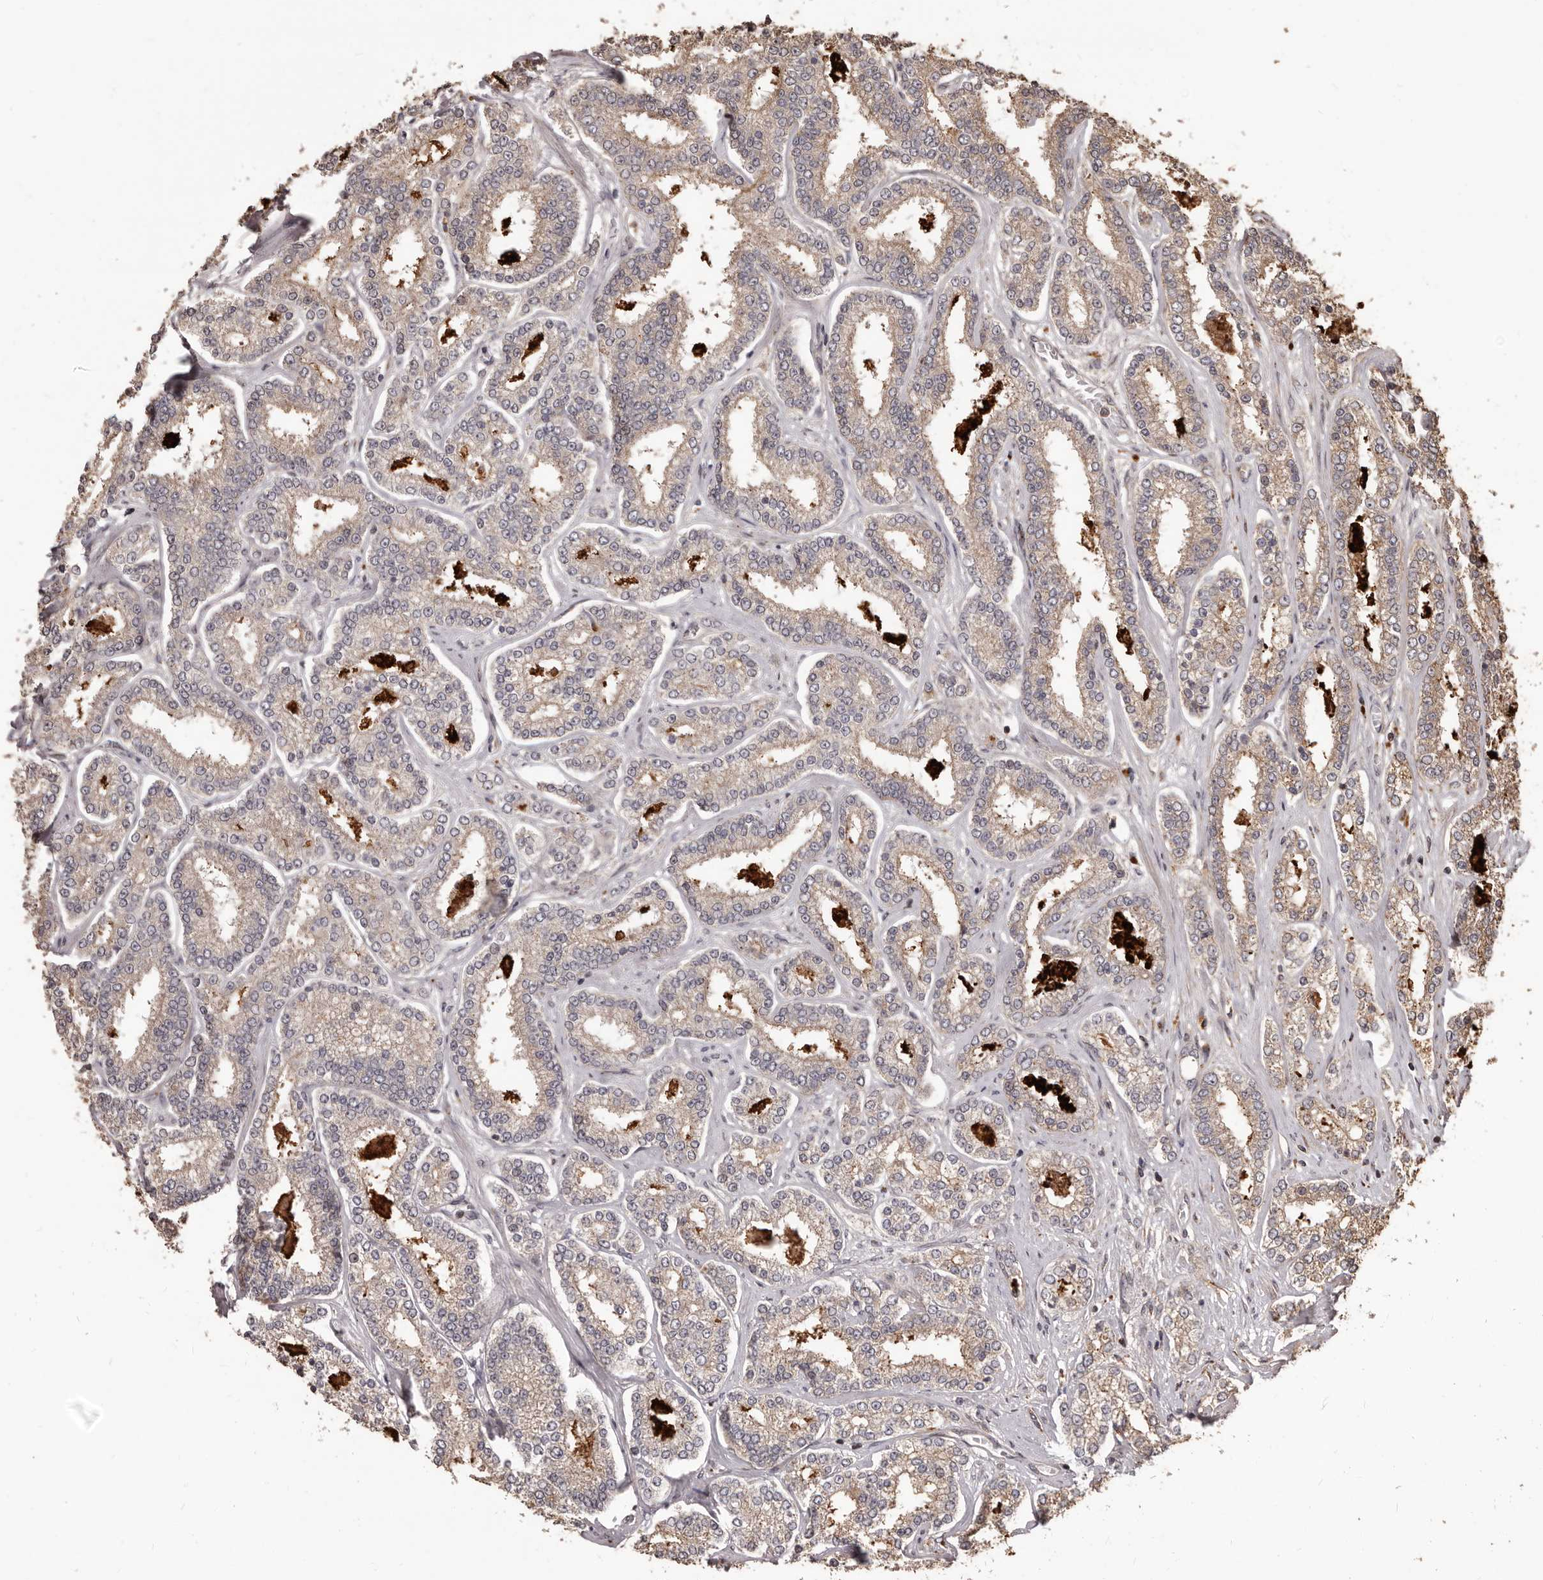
{"staining": {"intensity": "weak", "quantity": "<25%", "location": "cytoplasmic/membranous"}, "tissue": "prostate cancer", "cell_type": "Tumor cells", "image_type": "cancer", "snomed": [{"axis": "morphology", "description": "Normal tissue, NOS"}, {"axis": "morphology", "description": "Adenocarcinoma, High grade"}, {"axis": "topography", "description": "Prostate"}], "caption": "An image of prostate cancer stained for a protein demonstrates no brown staining in tumor cells.", "gene": "MTO1", "patient": {"sex": "male", "age": 83}}